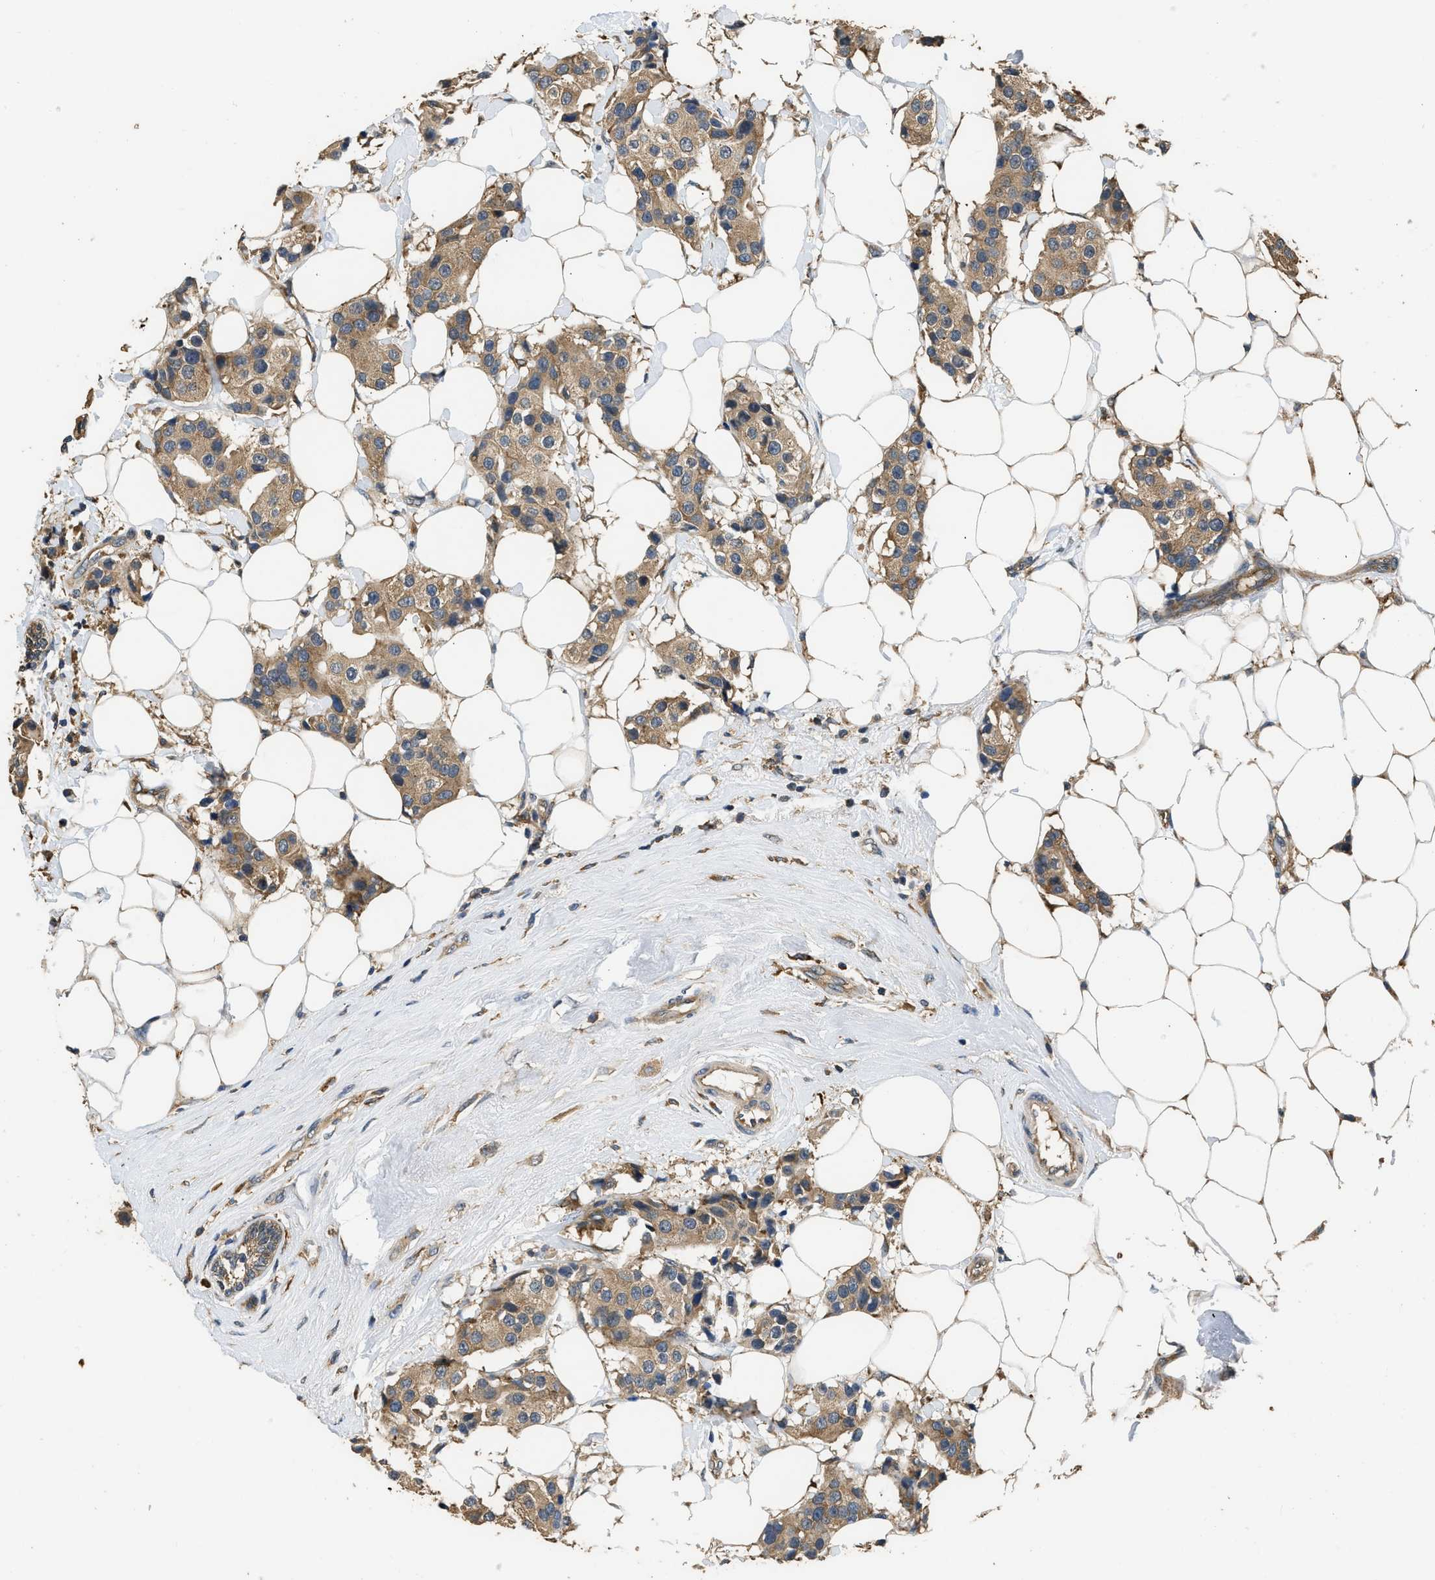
{"staining": {"intensity": "moderate", "quantity": ">75%", "location": "cytoplasmic/membranous"}, "tissue": "breast cancer", "cell_type": "Tumor cells", "image_type": "cancer", "snomed": [{"axis": "morphology", "description": "Normal tissue, NOS"}, {"axis": "morphology", "description": "Duct carcinoma"}, {"axis": "topography", "description": "Breast"}], "caption": "High-magnification brightfield microscopy of breast cancer stained with DAB (3,3'-diaminobenzidine) (brown) and counterstained with hematoxylin (blue). tumor cells exhibit moderate cytoplasmic/membranous positivity is identified in approximately>75% of cells. Using DAB (3,3'-diaminobenzidine) (brown) and hematoxylin (blue) stains, captured at high magnification using brightfield microscopy.", "gene": "SLC36A4", "patient": {"sex": "female", "age": 39}}